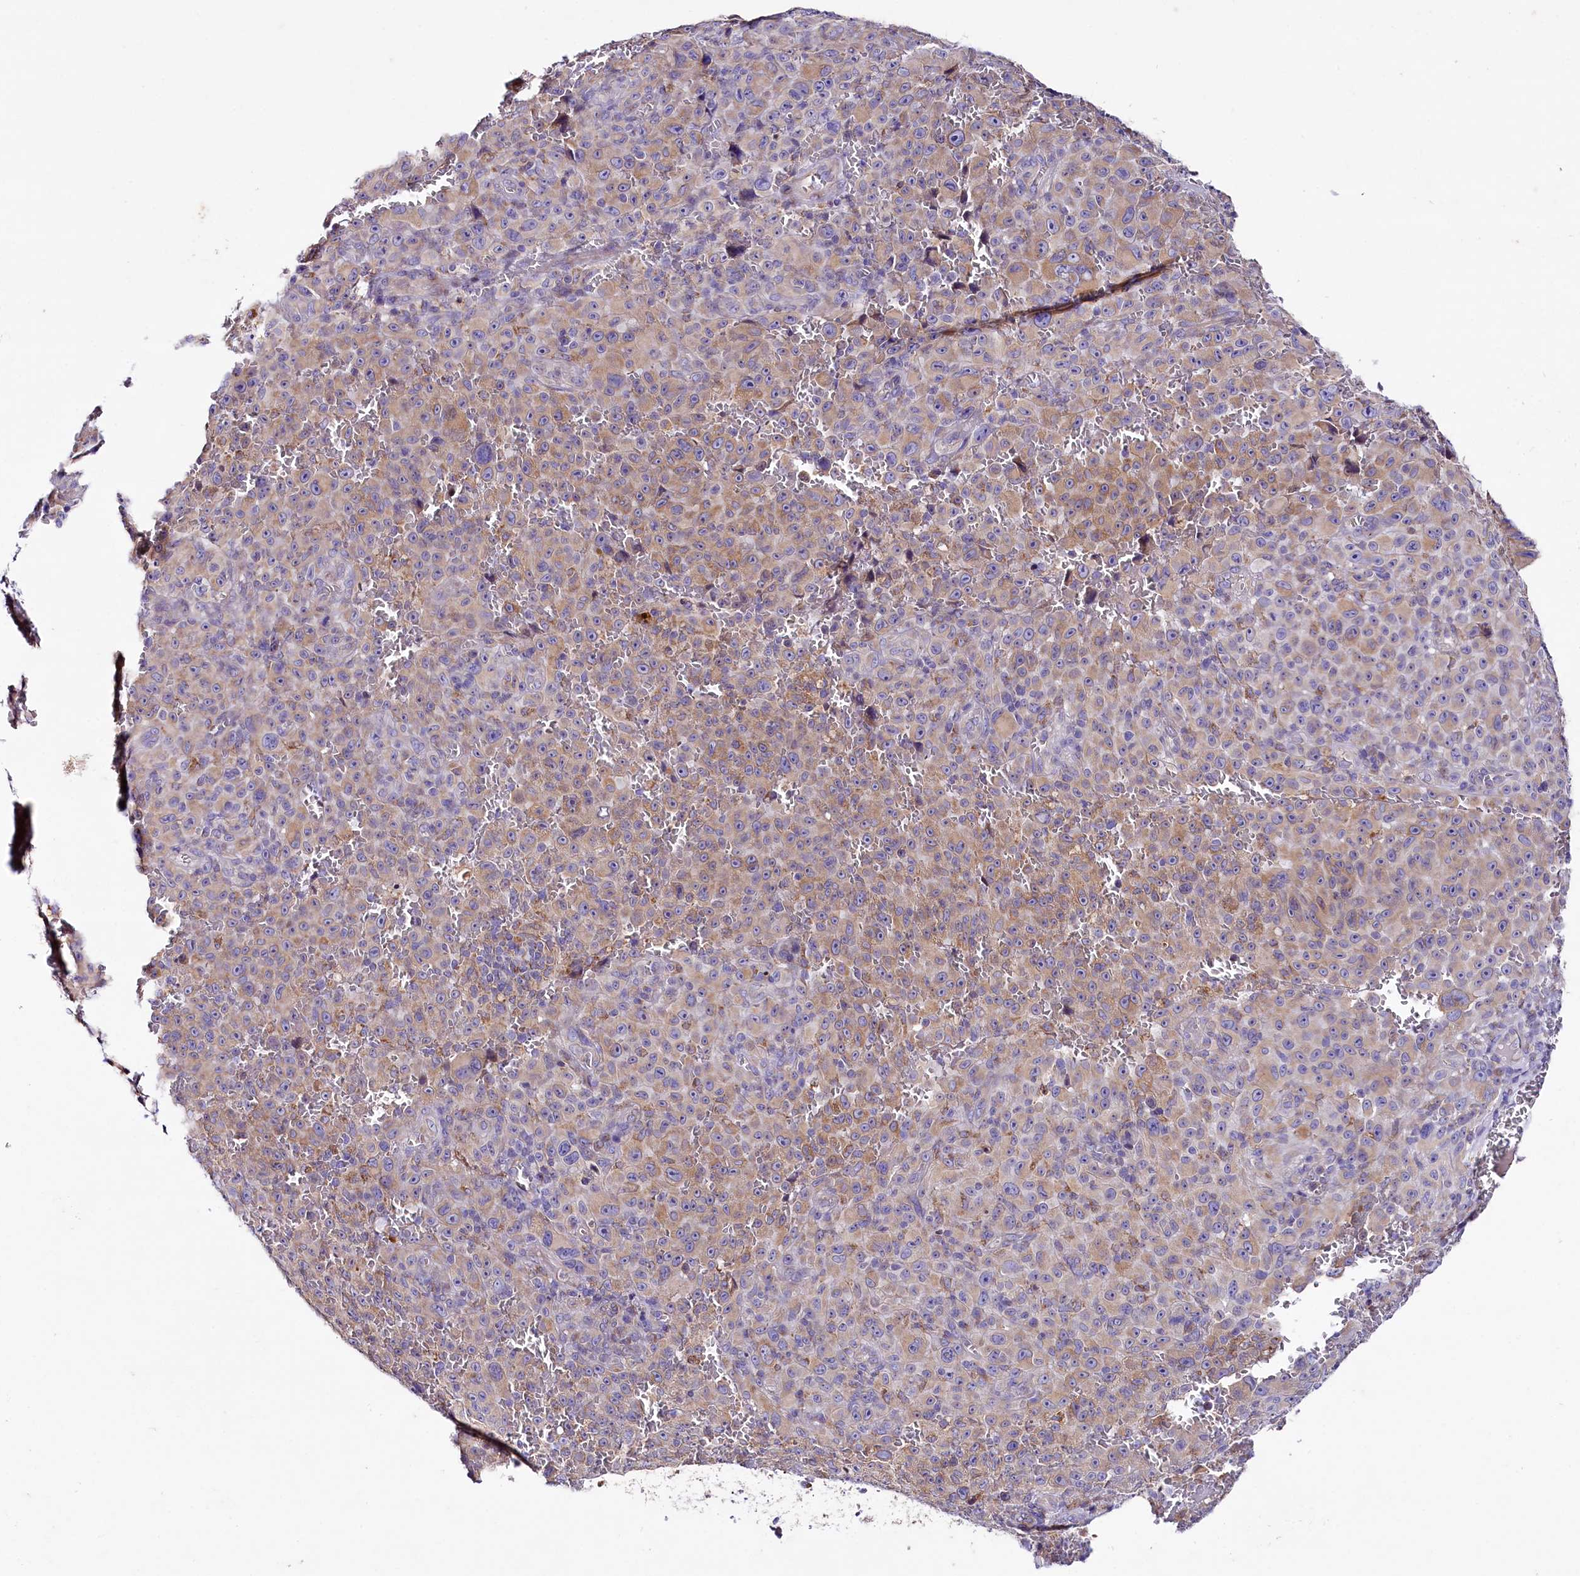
{"staining": {"intensity": "moderate", "quantity": "<25%", "location": "cytoplasmic/membranous"}, "tissue": "melanoma", "cell_type": "Tumor cells", "image_type": "cancer", "snomed": [{"axis": "morphology", "description": "Malignant melanoma, NOS"}, {"axis": "topography", "description": "Skin"}], "caption": "Malignant melanoma tissue demonstrates moderate cytoplasmic/membranous expression in about <25% of tumor cells", "gene": "SACM1L", "patient": {"sex": "female", "age": 82}}